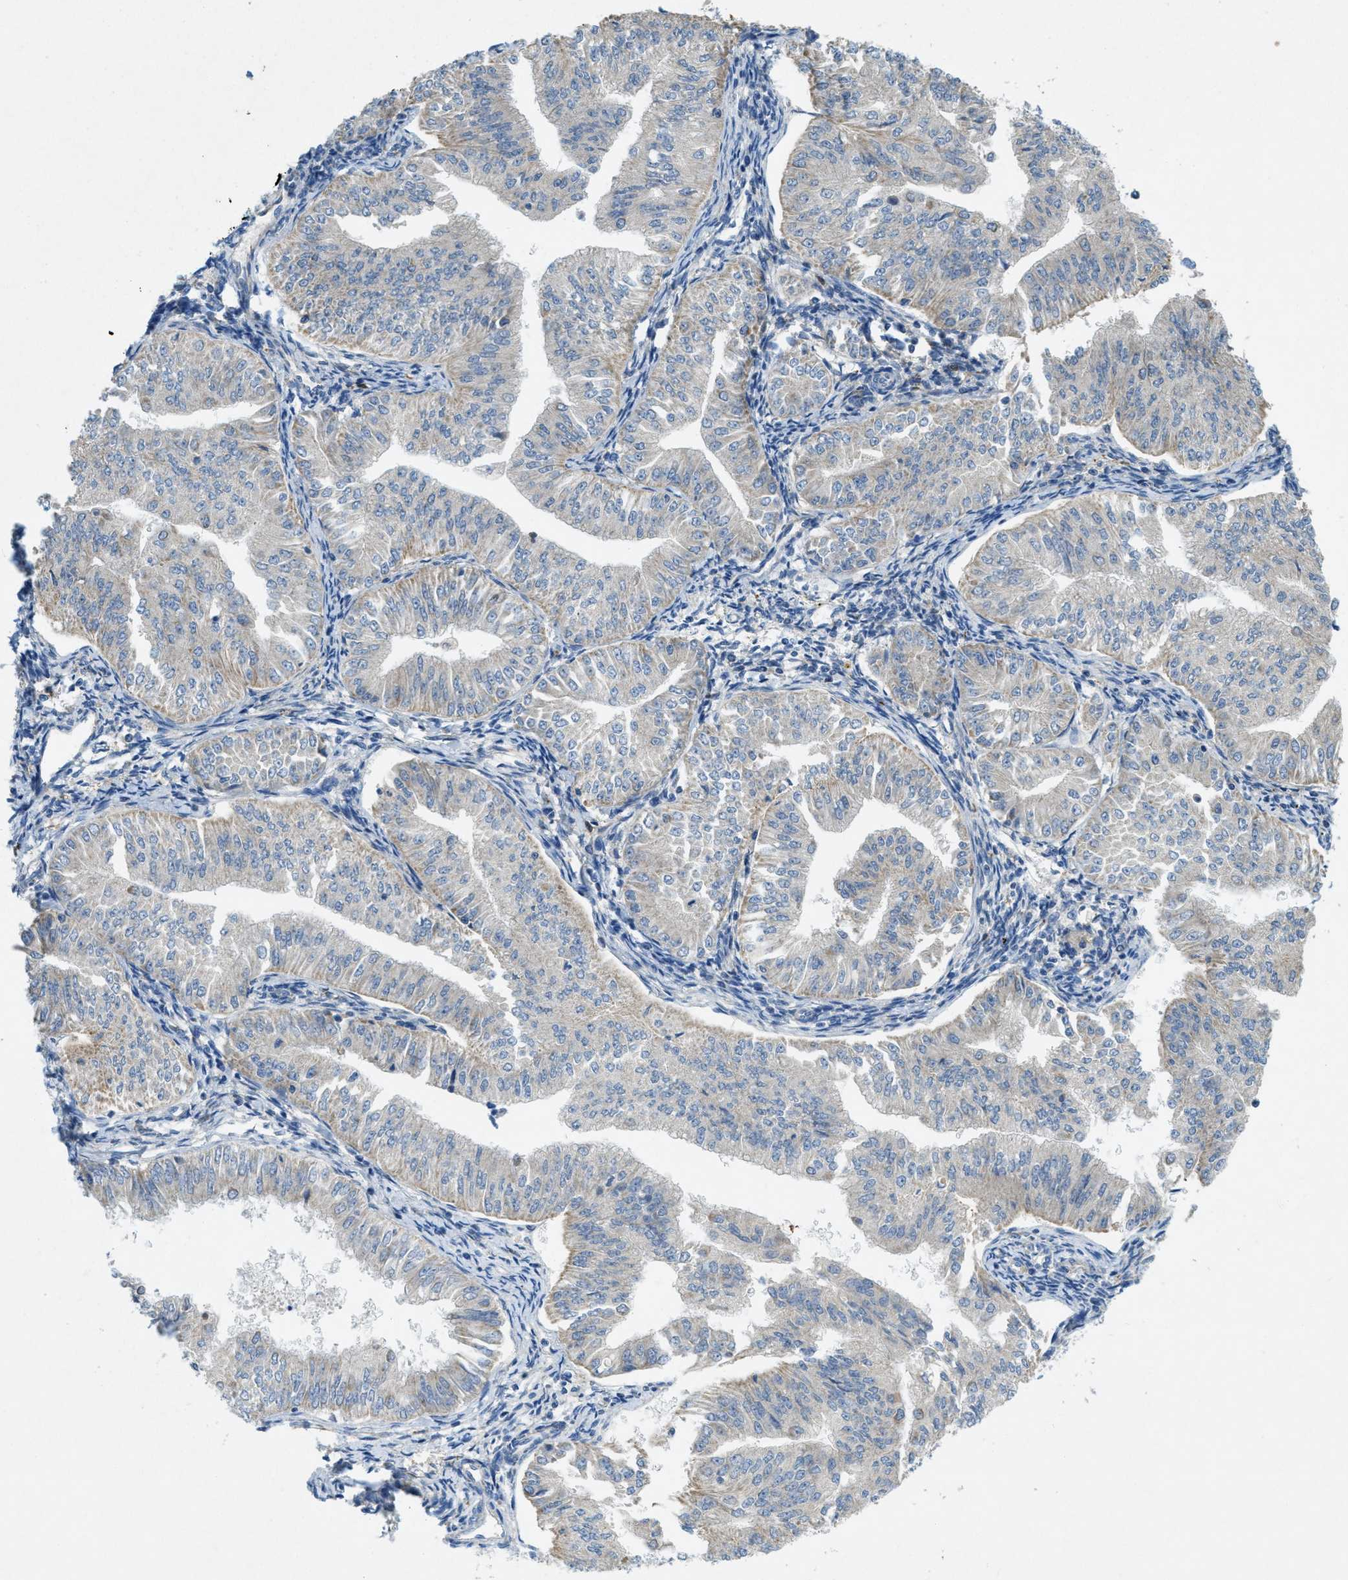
{"staining": {"intensity": "weak", "quantity": "<25%", "location": "cytoplasmic/membranous"}, "tissue": "endometrial cancer", "cell_type": "Tumor cells", "image_type": "cancer", "snomed": [{"axis": "morphology", "description": "Normal tissue, NOS"}, {"axis": "morphology", "description": "Adenocarcinoma, NOS"}, {"axis": "topography", "description": "Endometrium"}], "caption": "Adenocarcinoma (endometrial) was stained to show a protein in brown. There is no significant staining in tumor cells. Brightfield microscopy of immunohistochemistry (IHC) stained with DAB (3,3'-diaminobenzidine) (brown) and hematoxylin (blue), captured at high magnification.", "gene": "CYGB", "patient": {"sex": "female", "age": 53}}